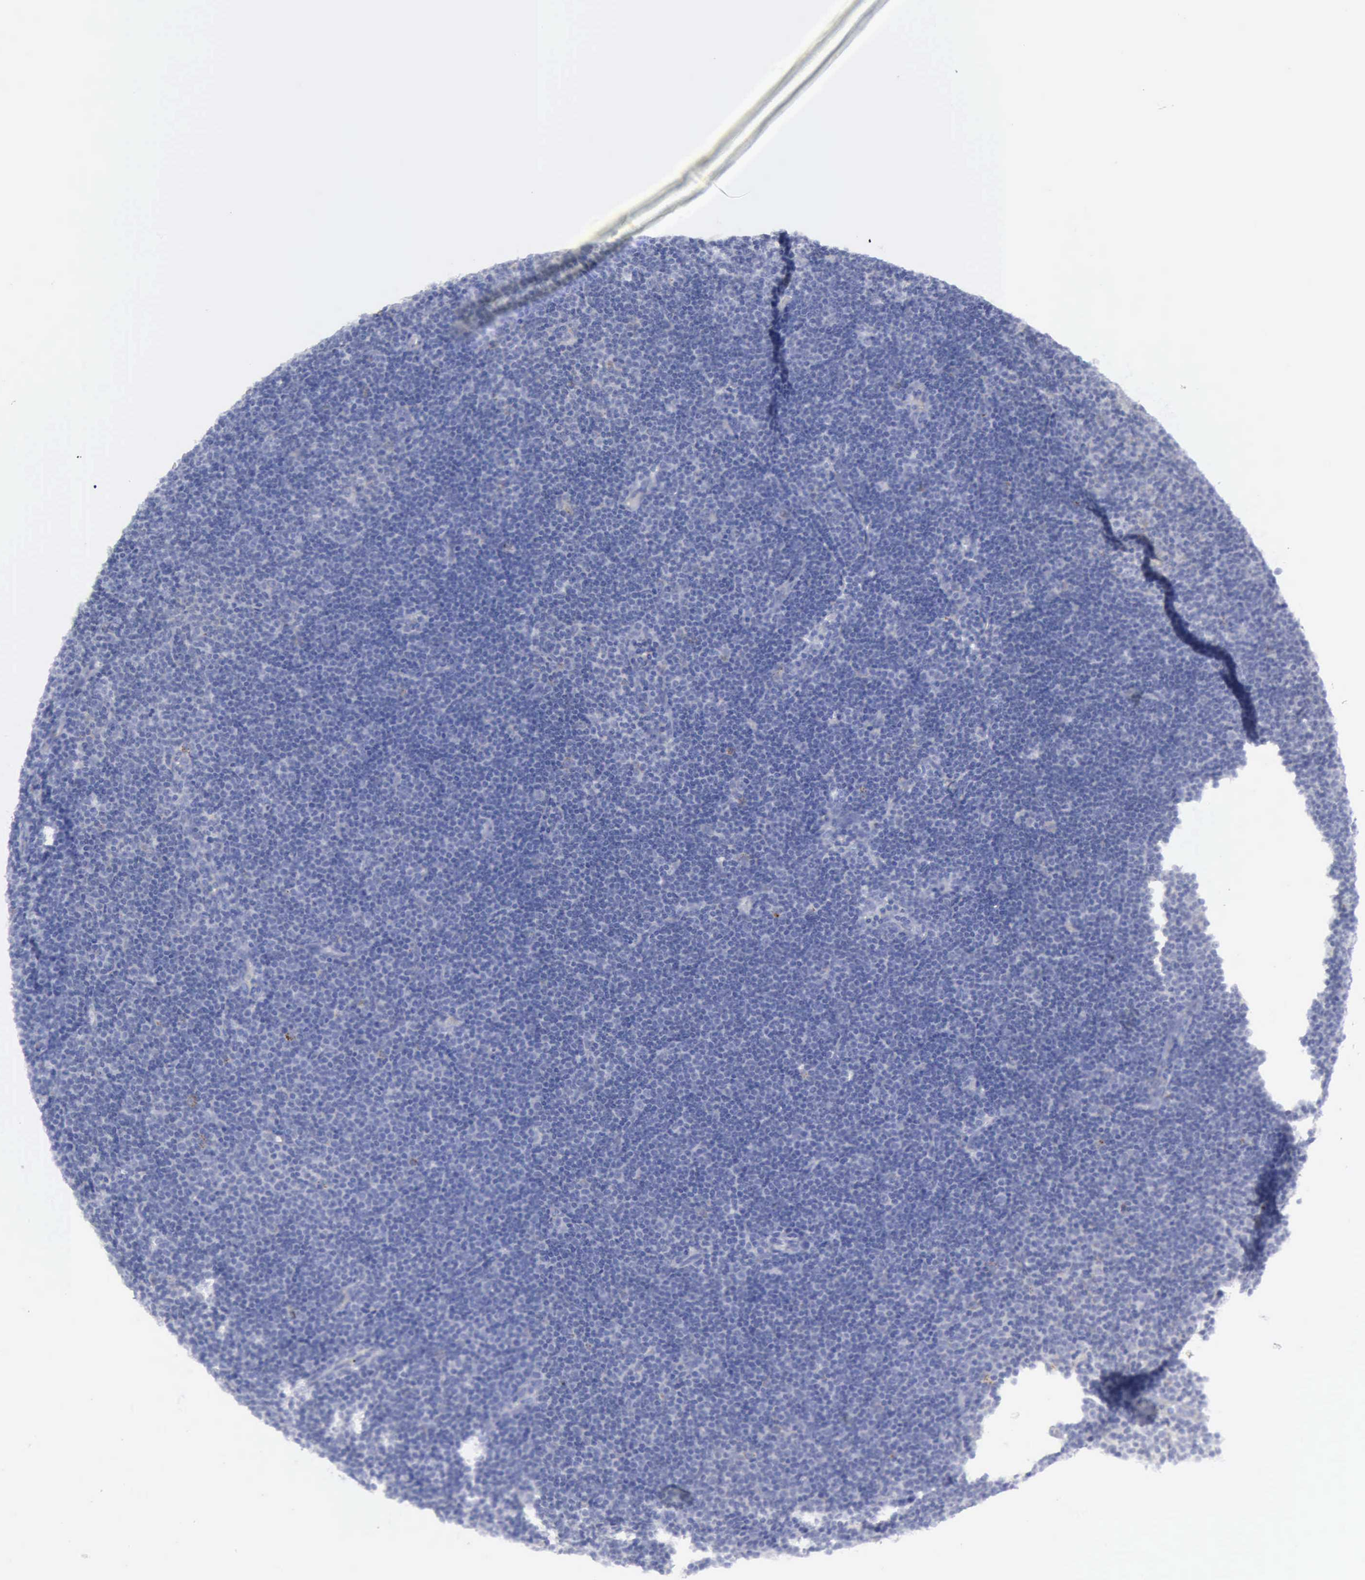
{"staining": {"intensity": "negative", "quantity": "none", "location": "none"}, "tissue": "lymphoma", "cell_type": "Tumor cells", "image_type": "cancer", "snomed": [{"axis": "morphology", "description": "Malignant lymphoma, non-Hodgkin's type, Low grade"}, {"axis": "topography", "description": "Lymph node"}], "caption": "Human low-grade malignant lymphoma, non-Hodgkin's type stained for a protein using immunohistochemistry reveals no positivity in tumor cells.", "gene": "TFRC", "patient": {"sex": "male", "age": 57}}